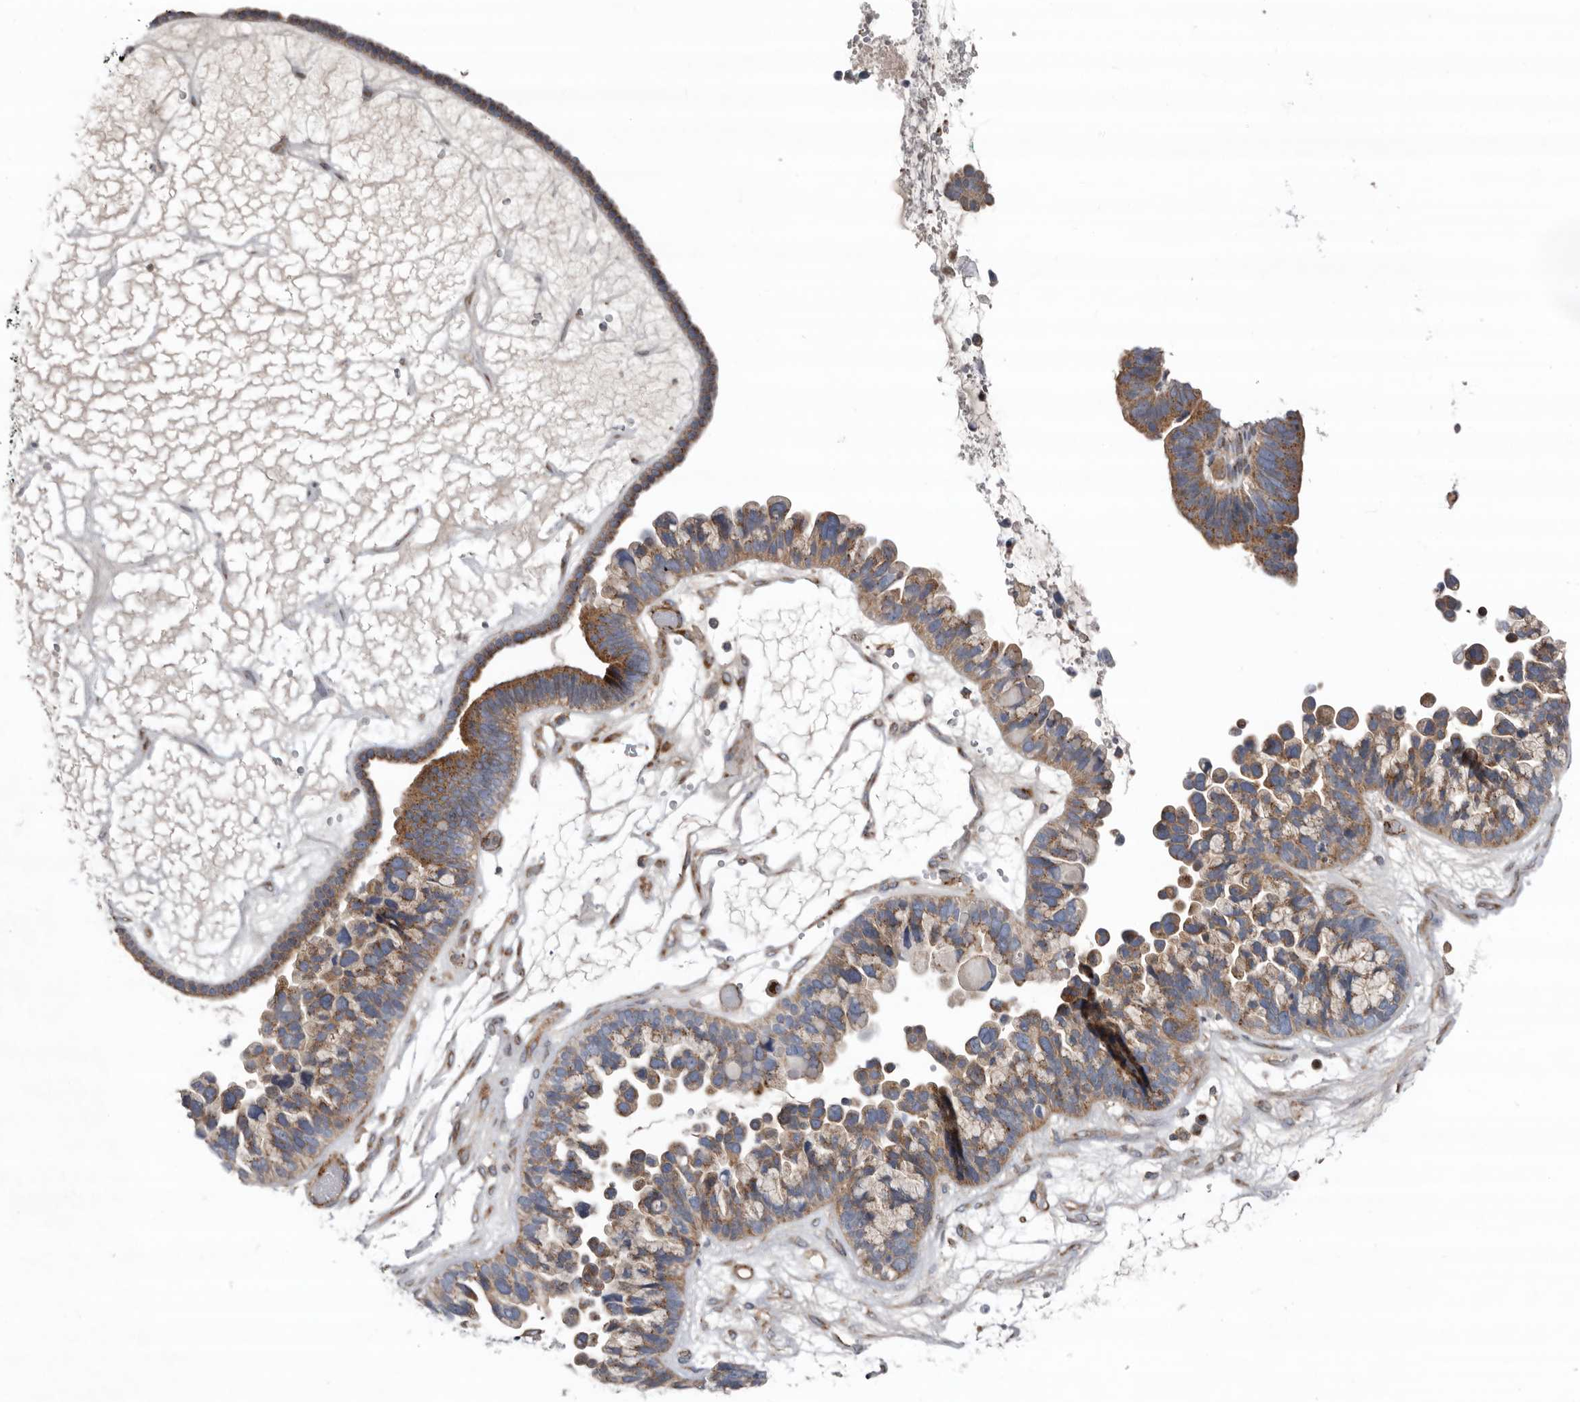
{"staining": {"intensity": "moderate", "quantity": ">75%", "location": "cytoplasmic/membranous"}, "tissue": "ovarian cancer", "cell_type": "Tumor cells", "image_type": "cancer", "snomed": [{"axis": "morphology", "description": "Cystadenocarcinoma, serous, NOS"}, {"axis": "topography", "description": "Ovary"}], "caption": "A brown stain labels moderate cytoplasmic/membranous positivity of a protein in human ovarian cancer (serous cystadenocarcinoma) tumor cells.", "gene": "LUZP1", "patient": {"sex": "female", "age": 56}}